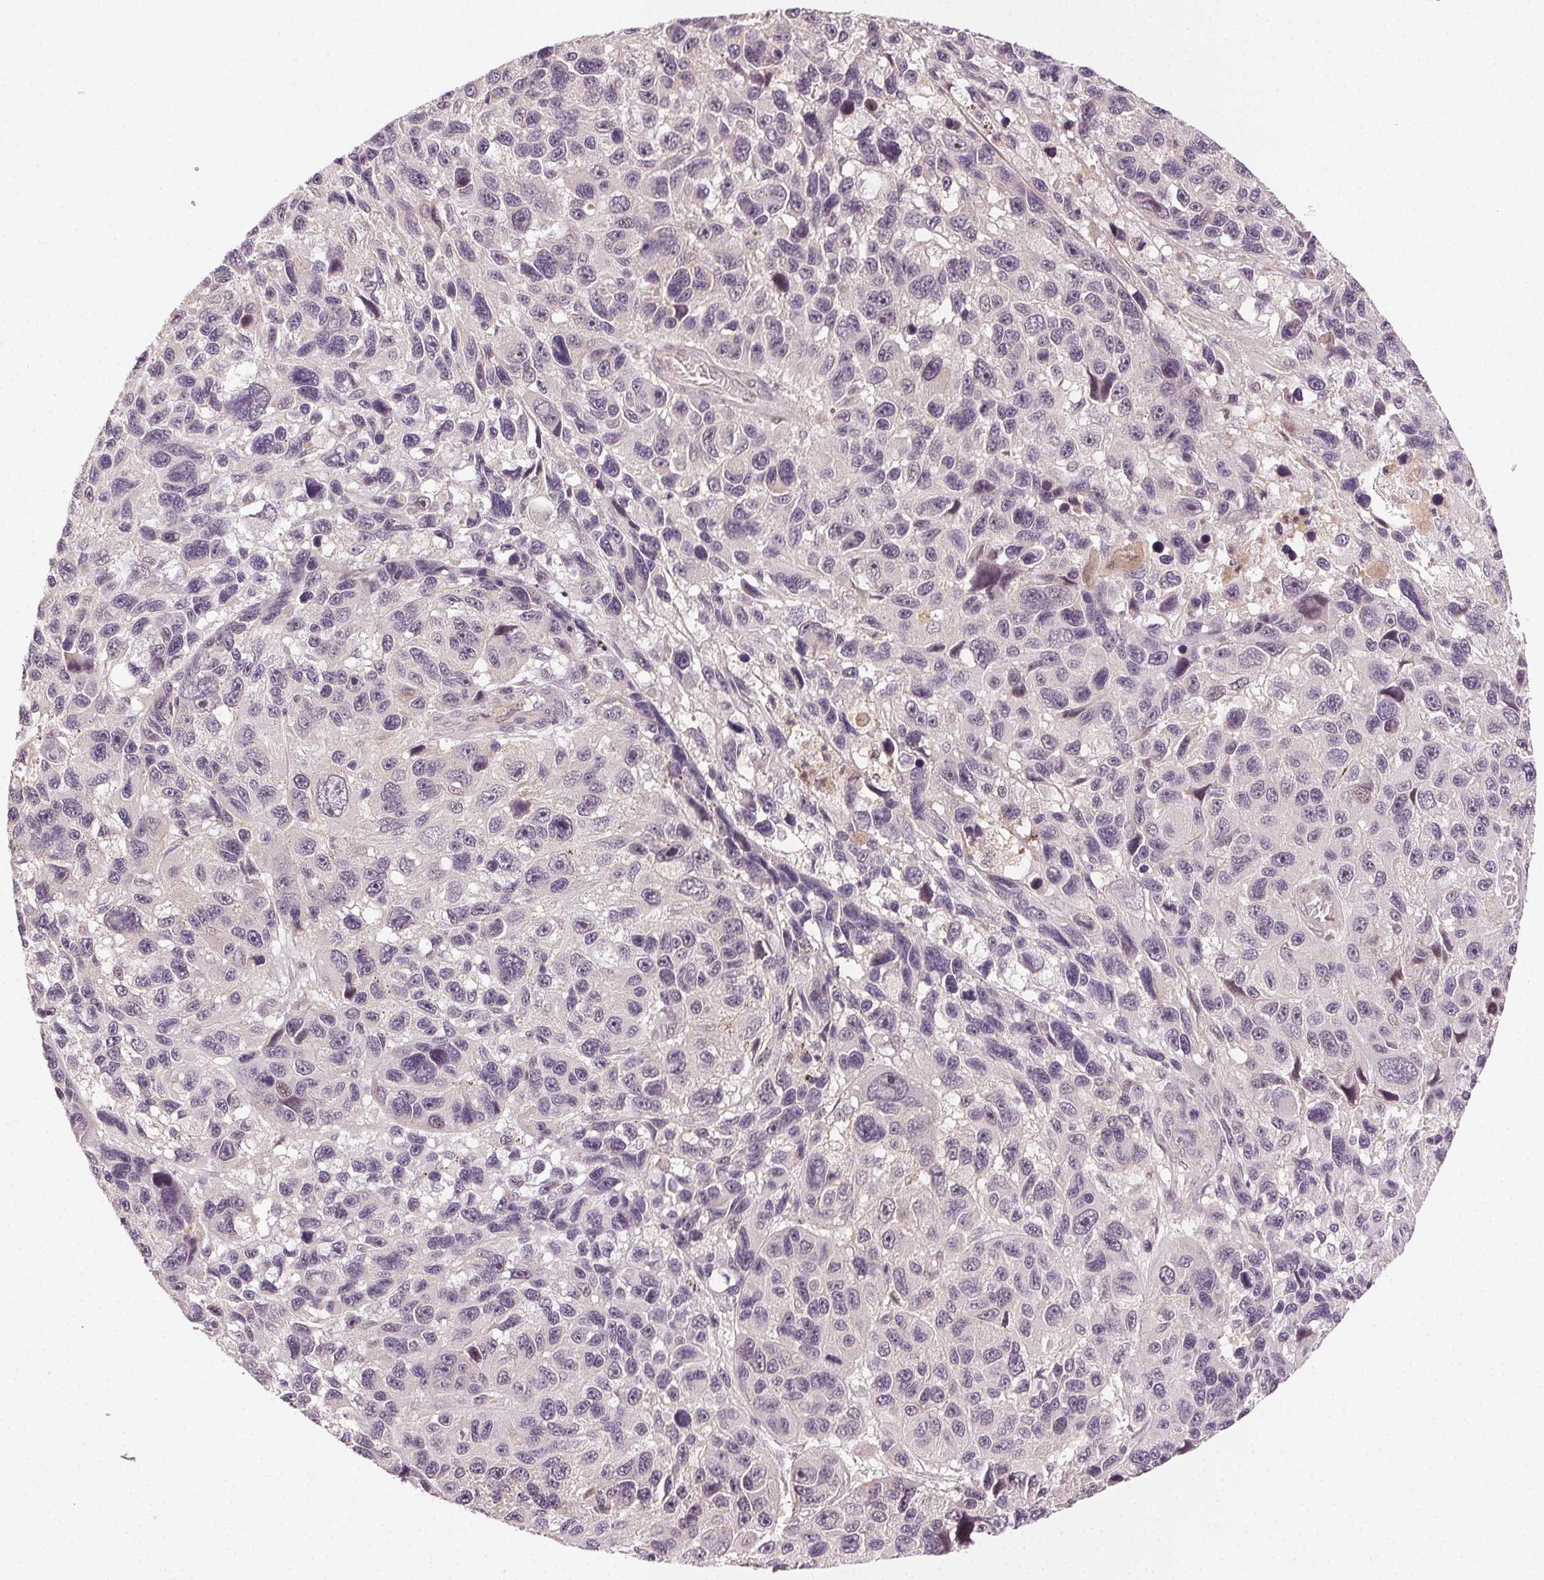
{"staining": {"intensity": "negative", "quantity": "none", "location": "none"}, "tissue": "melanoma", "cell_type": "Tumor cells", "image_type": "cancer", "snomed": [{"axis": "morphology", "description": "Malignant melanoma, NOS"}, {"axis": "topography", "description": "Skin"}], "caption": "Tumor cells show no significant protein positivity in malignant melanoma.", "gene": "TUB", "patient": {"sex": "male", "age": 53}}